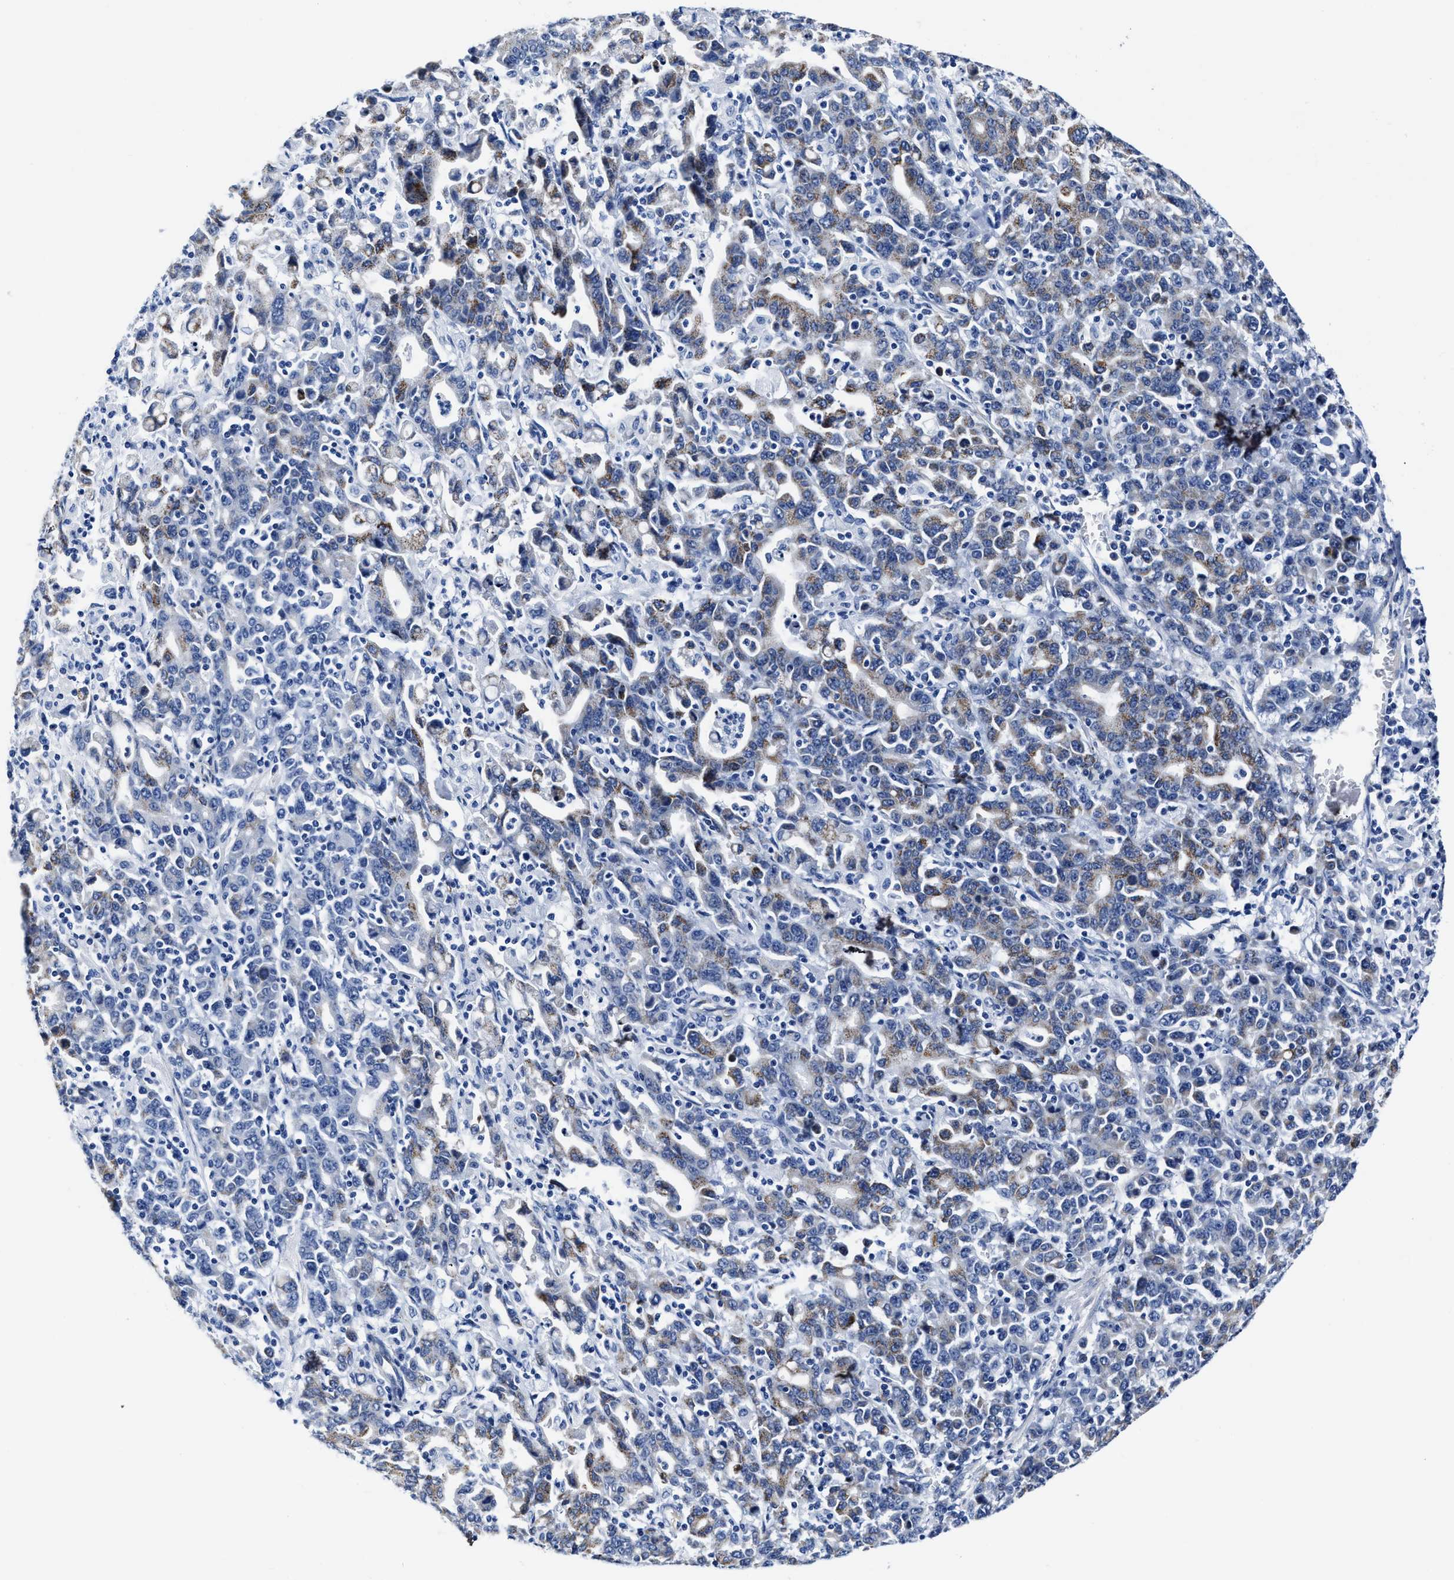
{"staining": {"intensity": "weak", "quantity": "<25%", "location": "cytoplasmic/membranous"}, "tissue": "stomach cancer", "cell_type": "Tumor cells", "image_type": "cancer", "snomed": [{"axis": "morphology", "description": "Adenocarcinoma, NOS"}, {"axis": "topography", "description": "Stomach, upper"}], "caption": "Adenocarcinoma (stomach) stained for a protein using IHC exhibits no staining tumor cells.", "gene": "KCNMB3", "patient": {"sex": "male", "age": 69}}